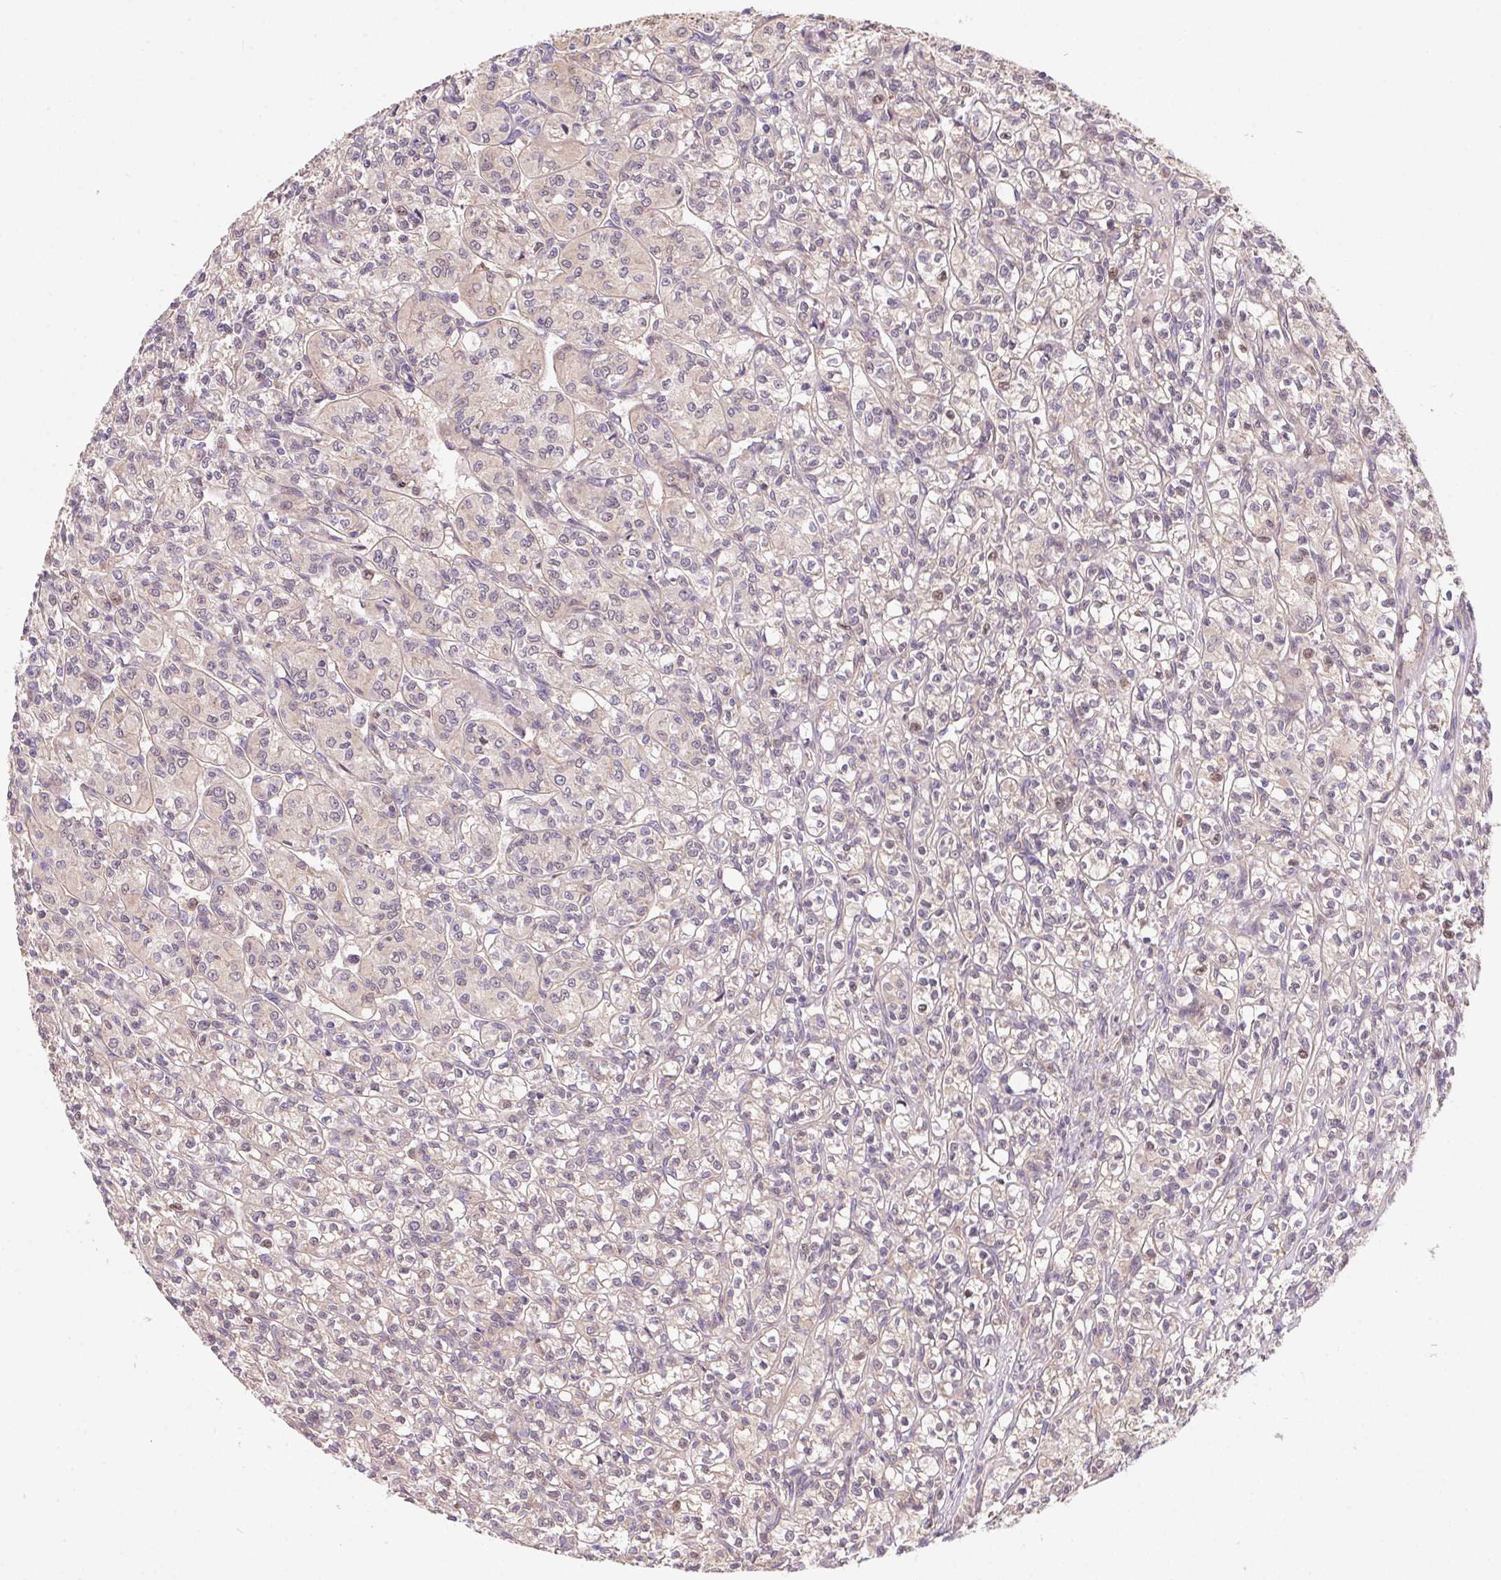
{"staining": {"intensity": "negative", "quantity": "none", "location": "none"}, "tissue": "renal cancer", "cell_type": "Tumor cells", "image_type": "cancer", "snomed": [{"axis": "morphology", "description": "Adenocarcinoma, NOS"}, {"axis": "topography", "description": "Kidney"}], "caption": "Immunohistochemistry (IHC) histopathology image of human adenocarcinoma (renal) stained for a protein (brown), which demonstrates no expression in tumor cells.", "gene": "NUDT16", "patient": {"sex": "male", "age": 36}}